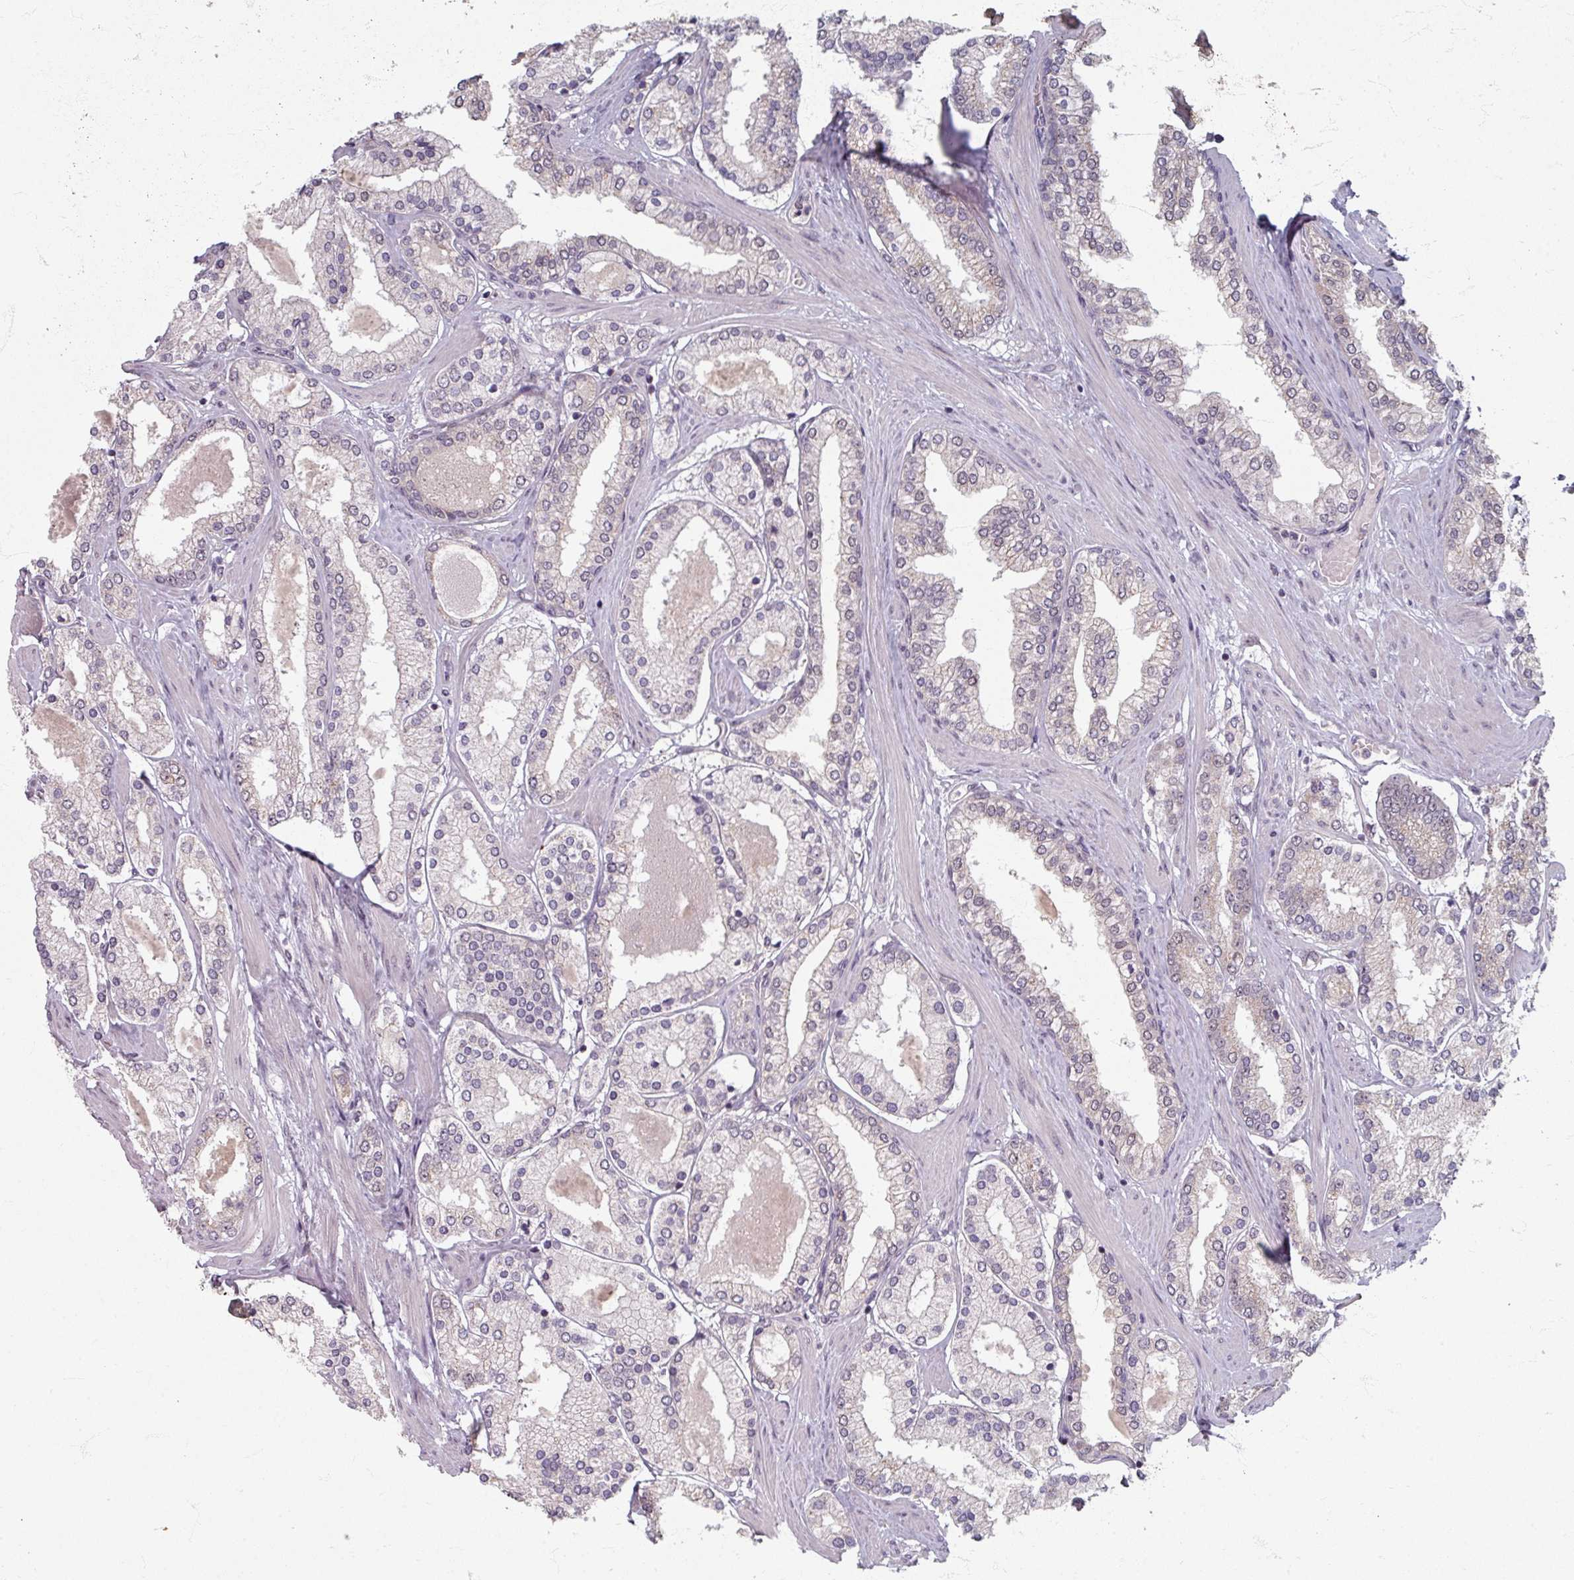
{"staining": {"intensity": "negative", "quantity": "none", "location": "none"}, "tissue": "prostate cancer", "cell_type": "Tumor cells", "image_type": "cancer", "snomed": [{"axis": "morphology", "description": "Adenocarcinoma, Low grade"}, {"axis": "topography", "description": "Prostate"}], "caption": "This image is of prostate cancer stained with IHC to label a protein in brown with the nuclei are counter-stained blue. There is no positivity in tumor cells.", "gene": "STAM", "patient": {"sex": "male", "age": 42}}